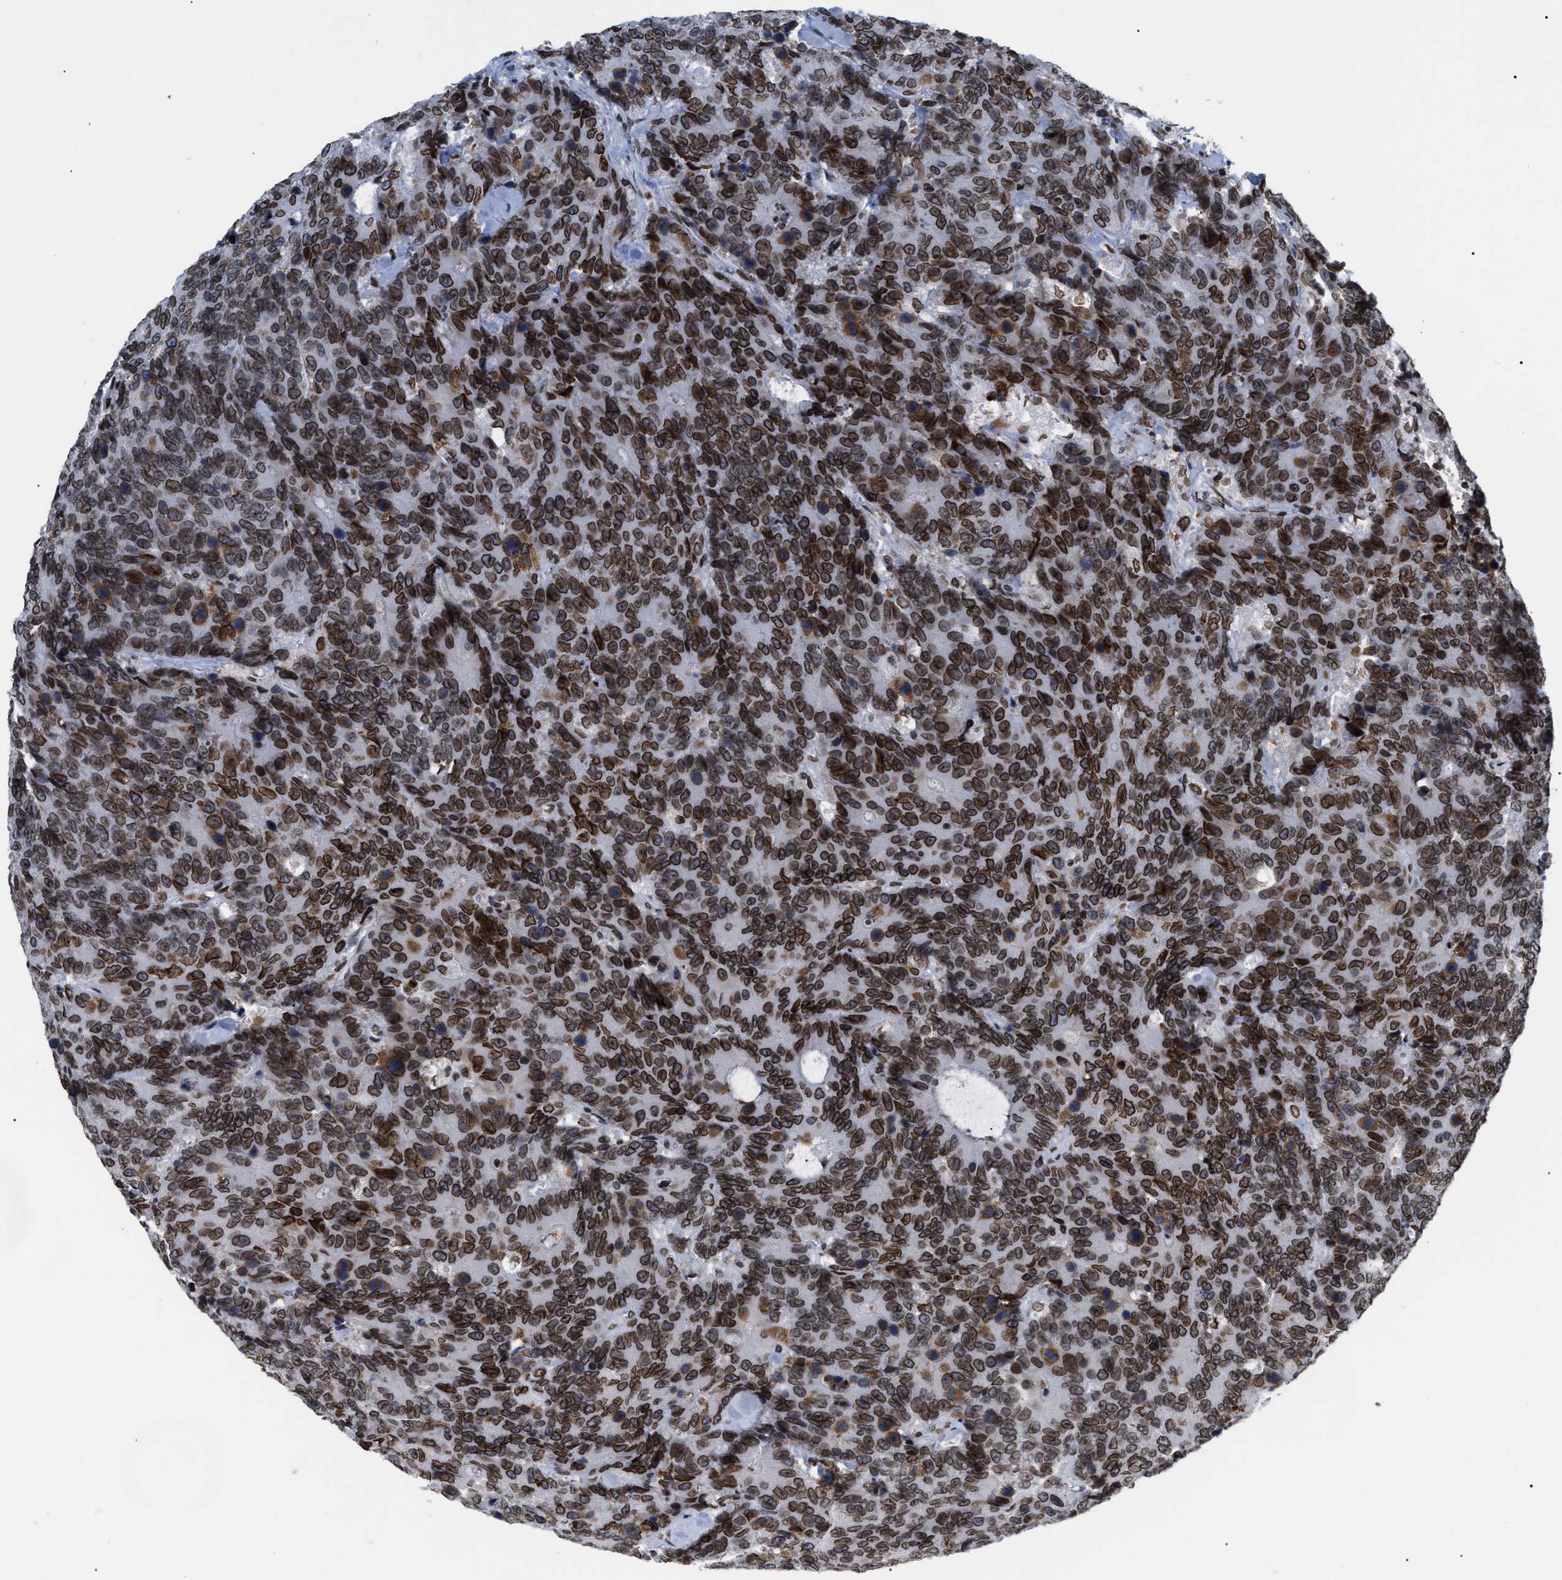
{"staining": {"intensity": "strong", "quantity": ">75%", "location": "cytoplasmic/membranous,nuclear"}, "tissue": "colorectal cancer", "cell_type": "Tumor cells", "image_type": "cancer", "snomed": [{"axis": "morphology", "description": "Adenocarcinoma, NOS"}, {"axis": "topography", "description": "Colon"}], "caption": "Protein expression analysis of human colorectal cancer reveals strong cytoplasmic/membranous and nuclear positivity in about >75% of tumor cells.", "gene": "TPR", "patient": {"sex": "female", "age": 86}}